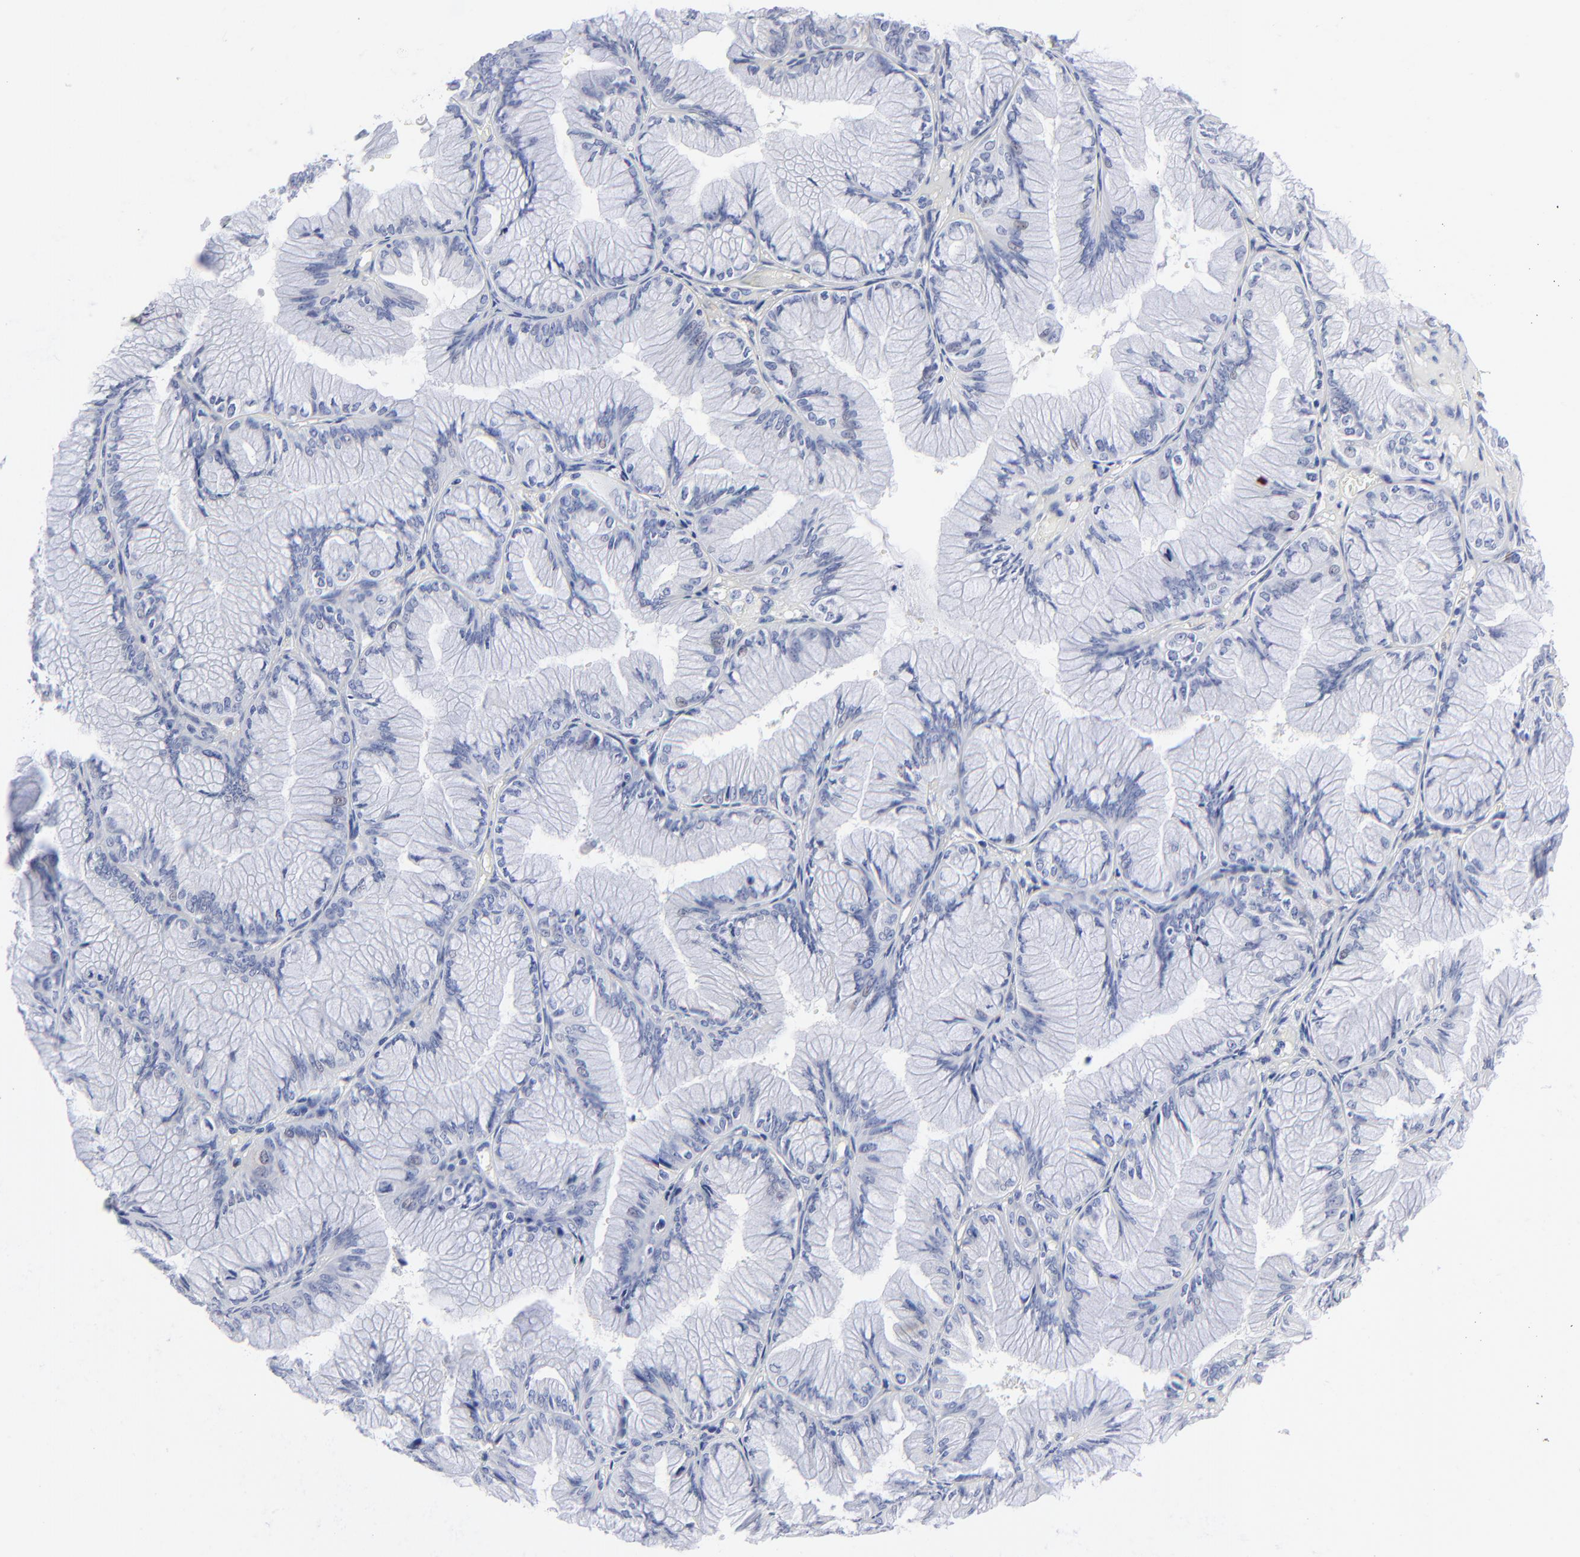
{"staining": {"intensity": "negative", "quantity": "none", "location": "none"}, "tissue": "ovarian cancer", "cell_type": "Tumor cells", "image_type": "cancer", "snomed": [{"axis": "morphology", "description": "Cystadenocarcinoma, mucinous, NOS"}, {"axis": "topography", "description": "Ovary"}], "caption": "Micrograph shows no significant protein staining in tumor cells of ovarian cancer.", "gene": "FBLN2", "patient": {"sex": "female", "age": 63}}